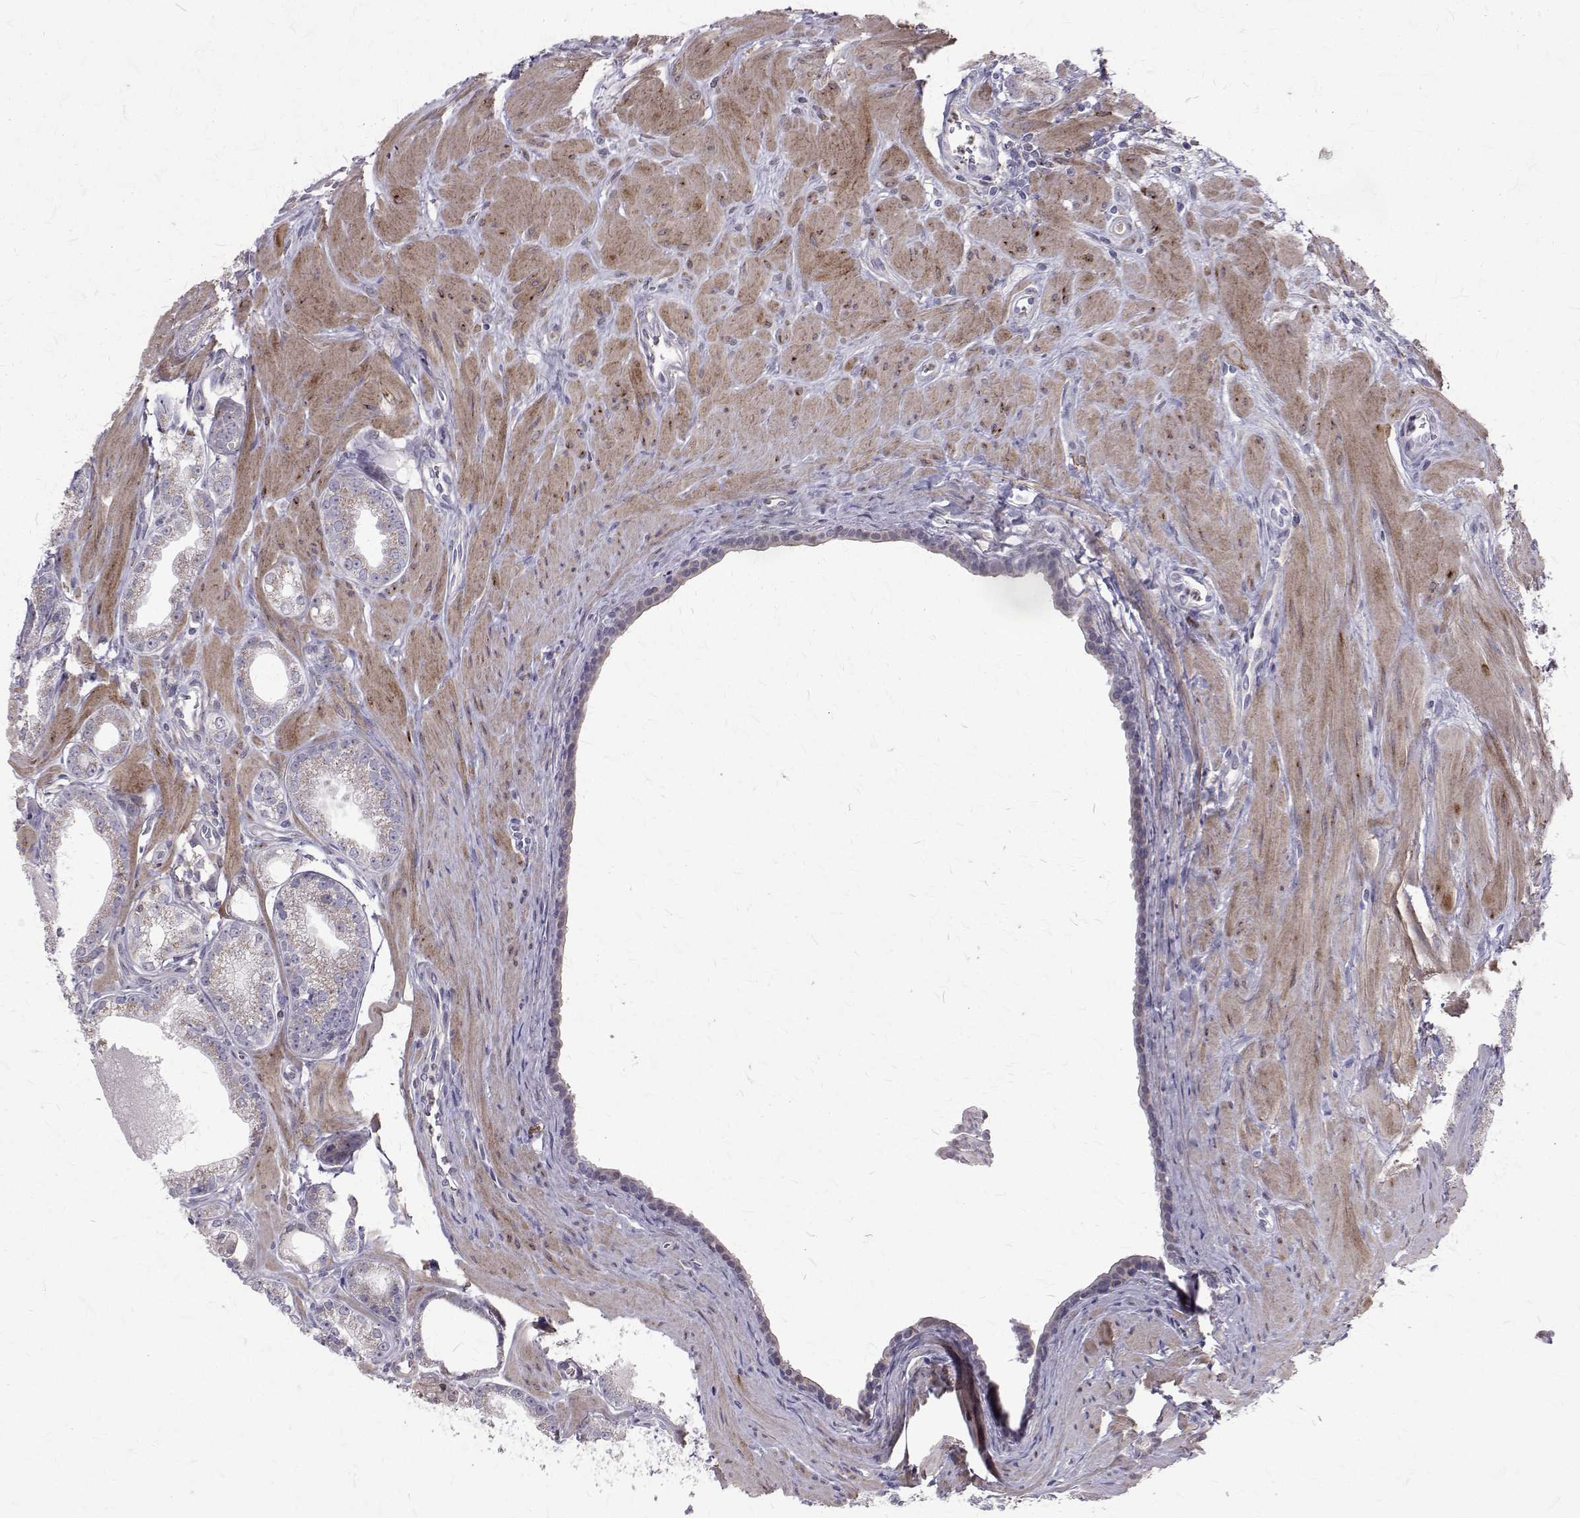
{"staining": {"intensity": "negative", "quantity": "none", "location": "none"}, "tissue": "prostate cancer", "cell_type": "Tumor cells", "image_type": "cancer", "snomed": [{"axis": "morphology", "description": "Adenocarcinoma, NOS"}, {"axis": "topography", "description": "Prostate"}], "caption": "Tumor cells are negative for protein expression in human prostate cancer (adenocarcinoma). (Stains: DAB (3,3'-diaminobenzidine) IHC with hematoxylin counter stain, Microscopy: brightfield microscopy at high magnification).", "gene": "CCDC89", "patient": {"sex": "male", "age": 71}}